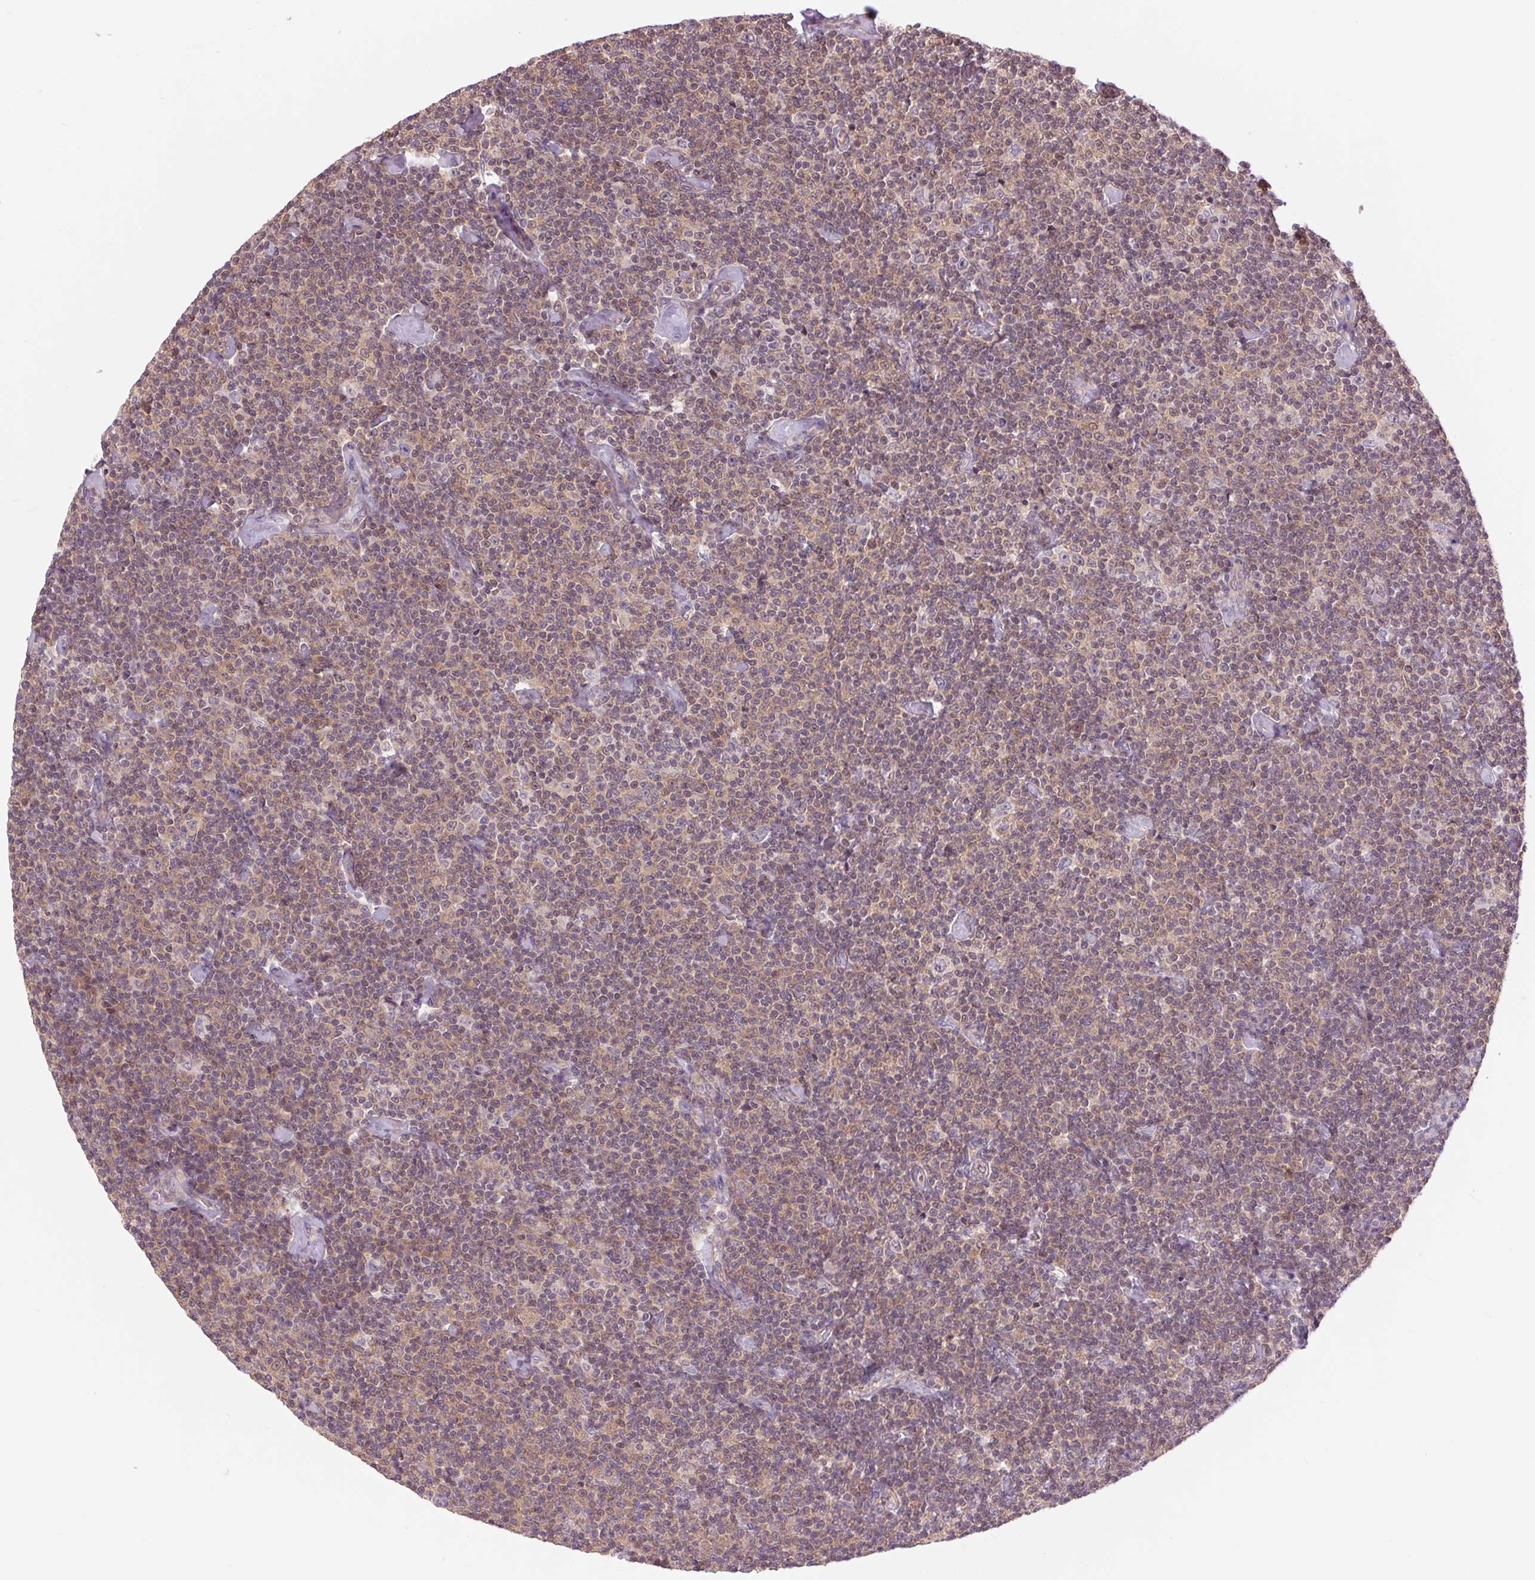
{"staining": {"intensity": "weak", "quantity": "<25%", "location": "cytoplasmic/membranous"}, "tissue": "lymphoma", "cell_type": "Tumor cells", "image_type": "cancer", "snomed": [{"axis": "morphology", "description": "Malignant lymphoma, non-Hodgkin's type, Low grade"}, {"axis": "topography", "description": "Lymph node"}], "caption": "This is a micrograph of IHC staining of low-grade malignant lymphoma, non-Hodgkin's type, which shows no staining in tumor cells.", "gene": "SH3RF2", "patient": {"sex": "male", "age": 81}}